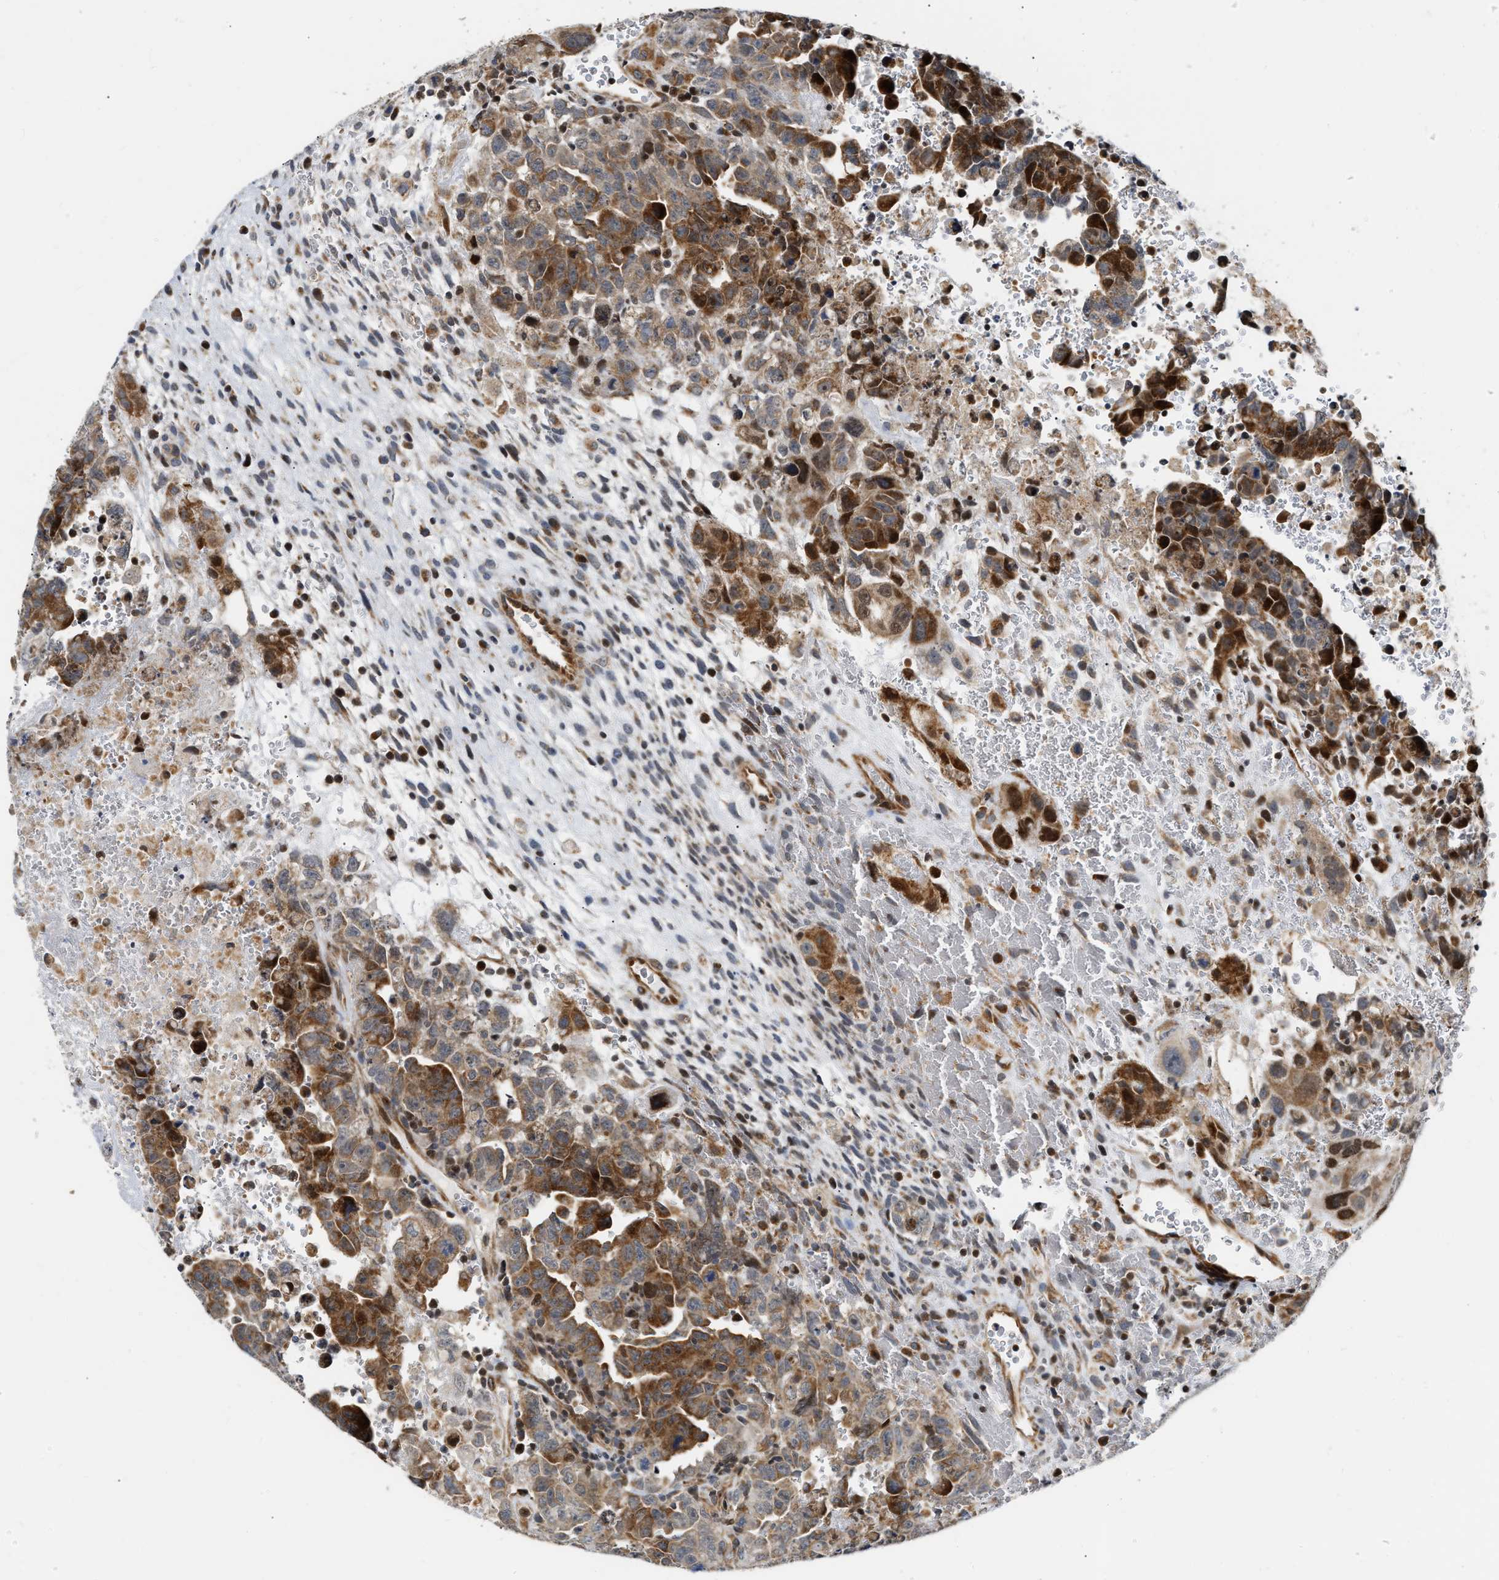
{"staining": {"intensity": "strong", "quantity": ">75%", "location": "cytoplasmic/membranous"}, "tissue": "testis cancer", "cell_type": "Tumor cells", "image_type": "cancer", "snomed": [{"axis": "morphology", "description": "Carcinoma, Embryonal, NOS"}, {"axis": "topography", "description": "Testis"}], "caption": "An immunohistochemistry image of tumor tissue is shown. Protein staining in brown labels strong cytoplasmic/membranous positivity in testis cancer (embryonal carcinoma) within tumor cells. The protein is stained brown, and the nuclei are stained in blue (DAB (3,3'-diaminobenzidine) IHC with brightfield microscopy, high magnification).", "gene": "DEPTOR", "patient": {"sex": "male", "age": 28}}